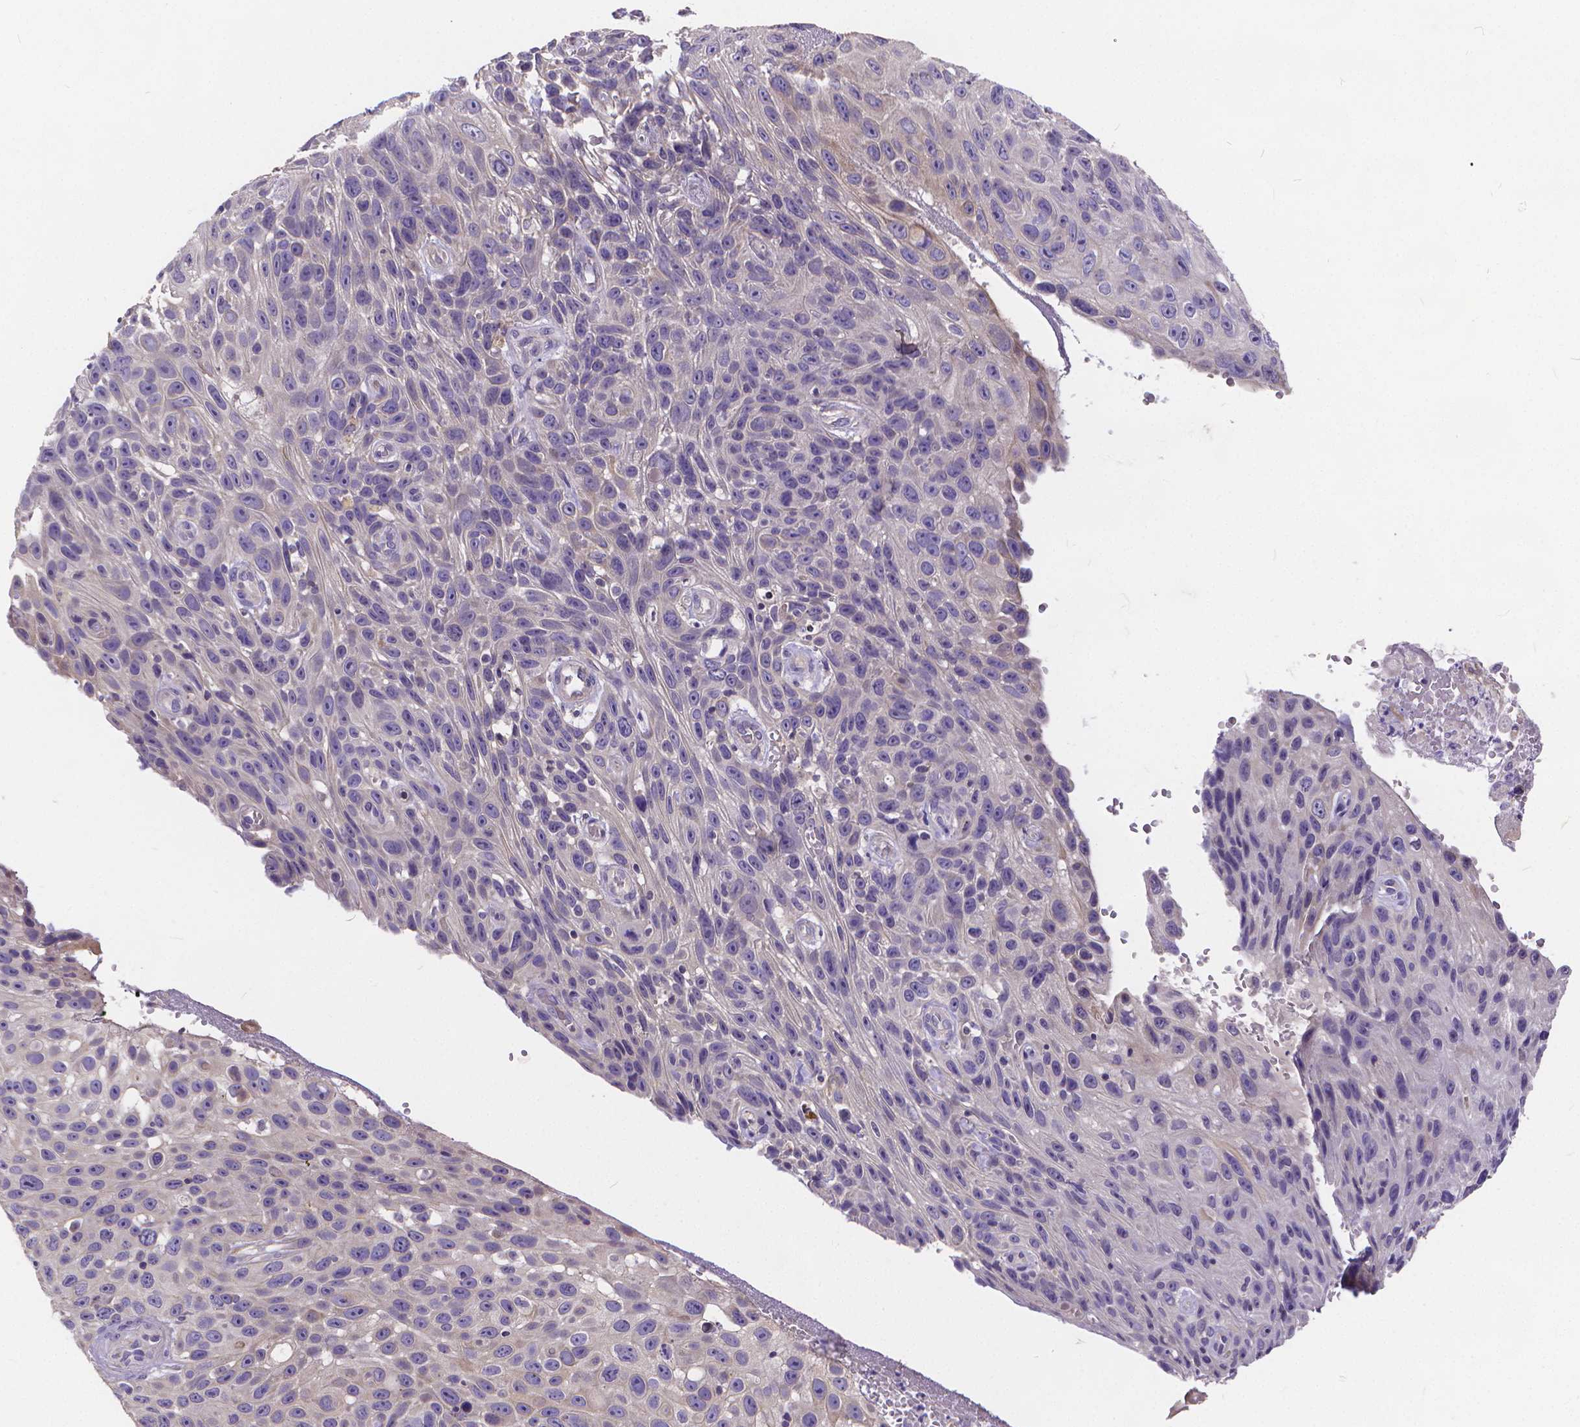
{"staining": {"intensity": "negative", "quantity": "none", "location": "none"}, "tissue": "skin cancer", "cell_type": "Tumor cells", "image_type": "cancer", "snomed": [{"axis": "morphology", "description": "Squamous cell carcinoma, NOS"}, {"axis": "topography", "description": "Skin"}], "caption": "Immunohistochemistry histopathology image of neoplastic tissue: skin squamous cell carcinoma stained with DAB (3,3'-diaminobenzidine) exhibits no significant protein staining in tumor cells.", "gene": "GLRB", "patient": {"sex": "male", "age": 82}}